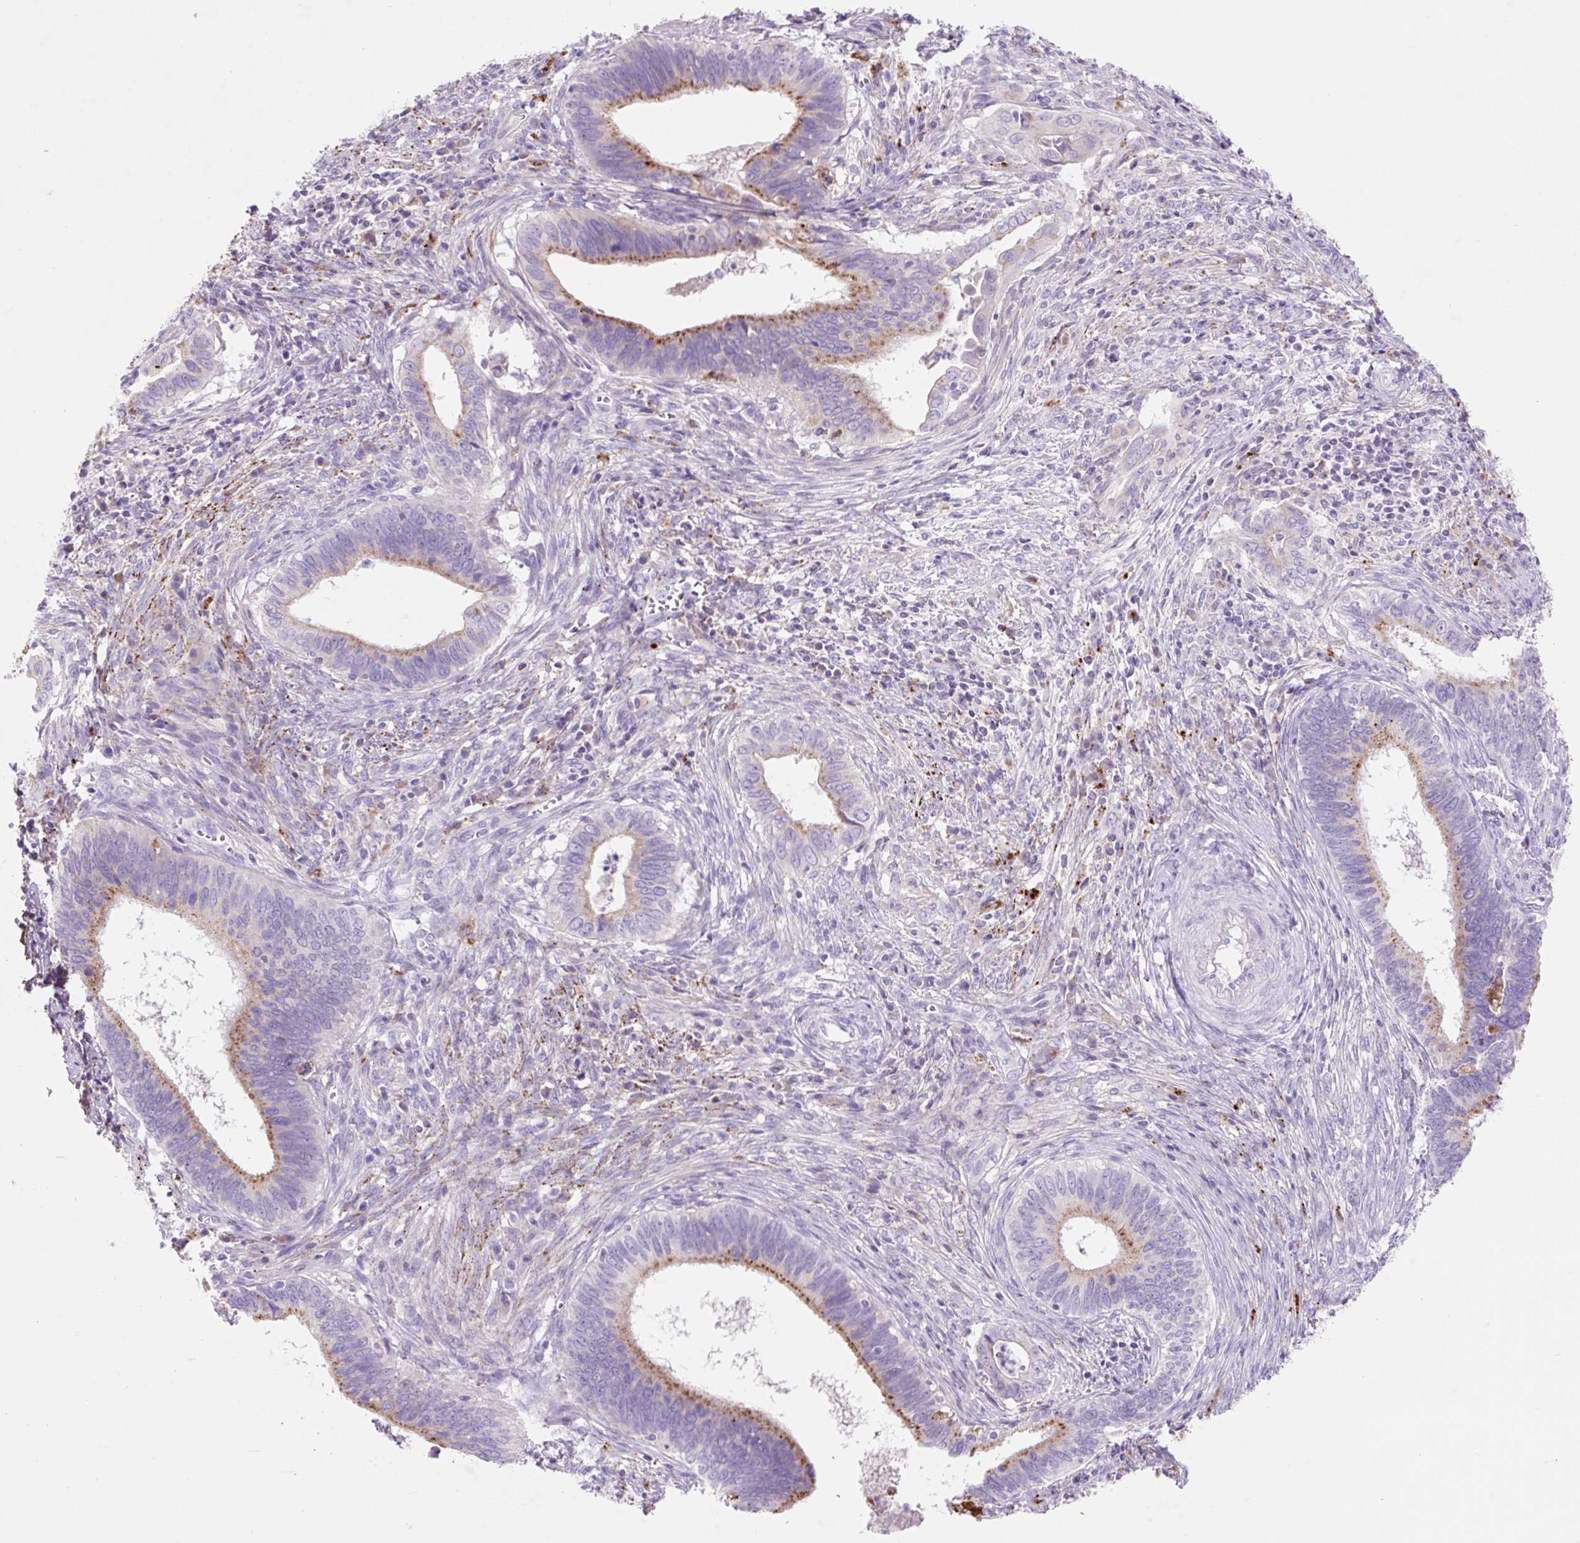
{"staining": {"intensity": "moderate", "quantity": "25%-75%", "location": "cytoplasmic/membranous"}, "tissue": "cervical cancer", "cell_type": "Tumor cells", "image_type": "cancer", "snomed": [{"axis": "morphology", "description": "Adenocarcinoma, NOS"}, {"axis": "topography", "description": "Cervix"}], "caption": "IHC histopathology image of human cervical cancer (adenocarcinoma) stained for a protein (brown), which displays medium levels of moderate cytoplasmic/membranous expression in about 25%-75% of tumor cells.", "gene": "HEXA", "patient": {"sex": "female", "age": 42}}